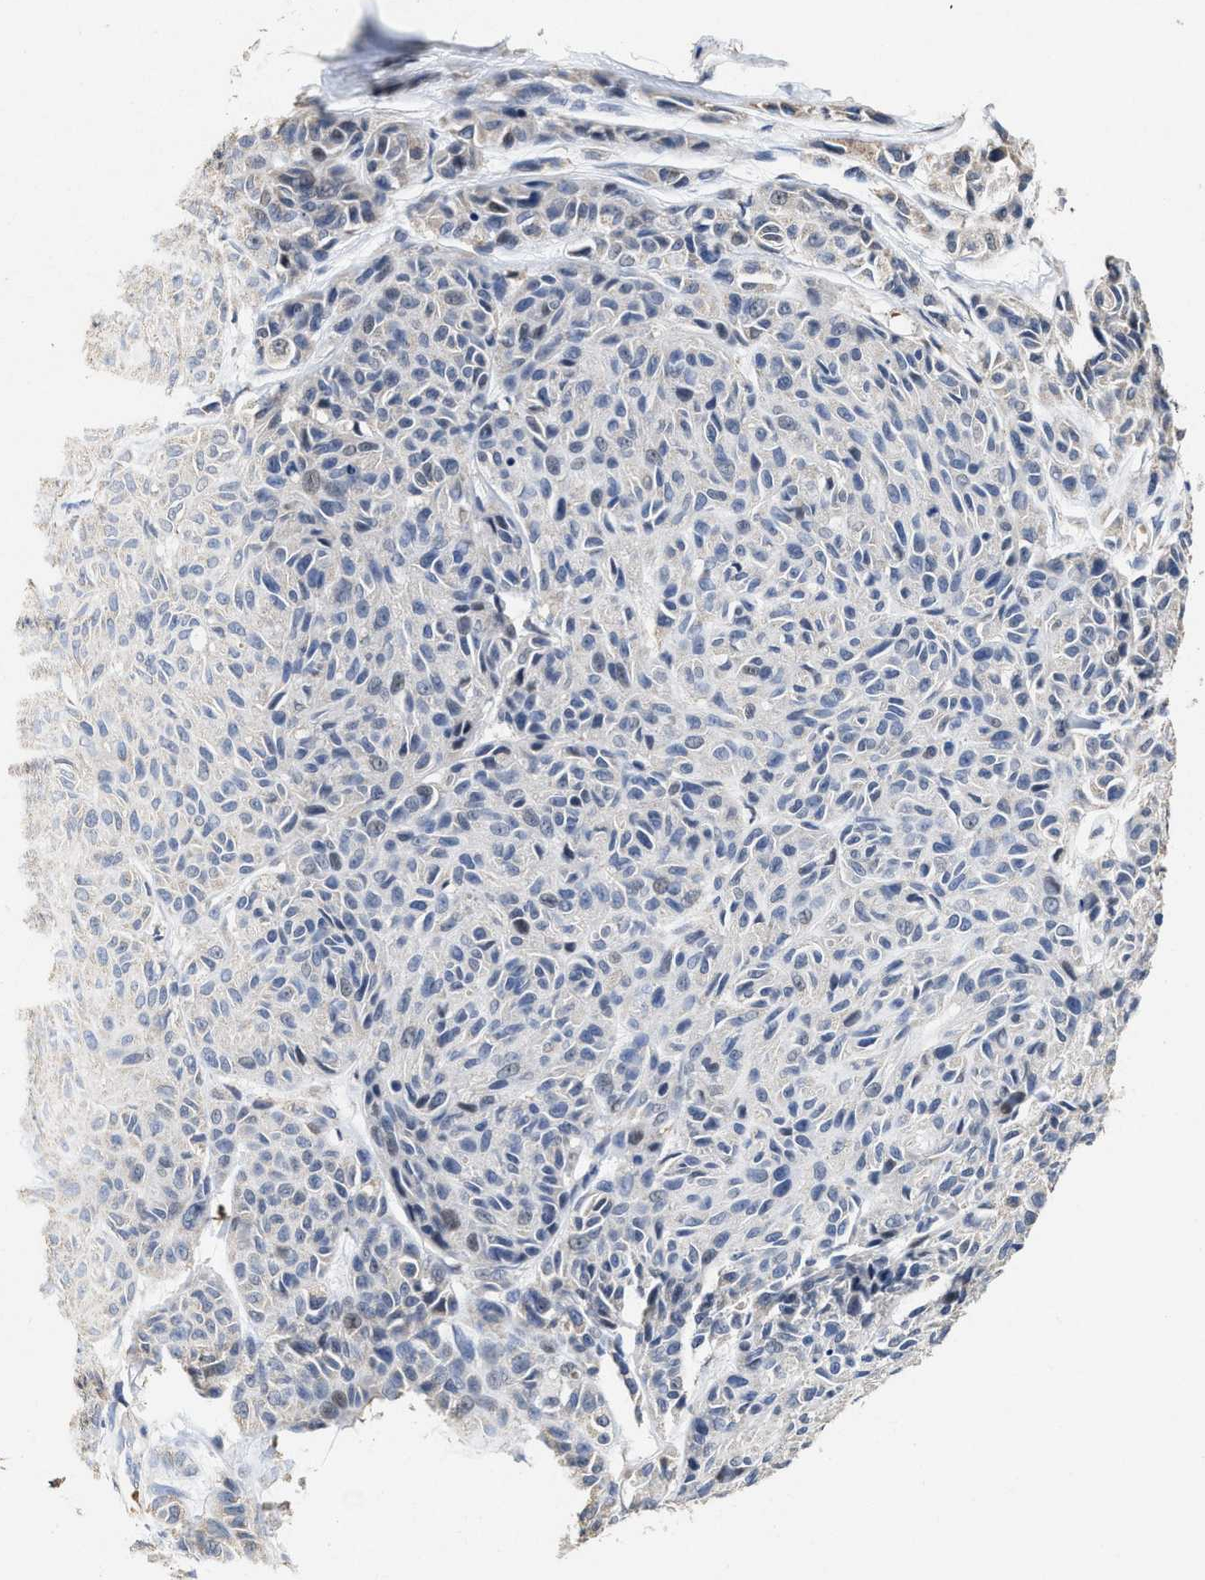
{"staining": {"intensity": "negative", "quantity": "none", "location": "none"}, "tissue": "melanoma", "cell_type": "Tumor cells", "image_type": "cancer", "snomed": [{"axis": "morphology", "description": "Malignant melanoma, NOS"}, {"axis": "topography", "description": "Skin"}], "caption": "Protein analysis of malignant melanoma demonstrates no significant staining in tumor cells.", "gene": "ZFAT", "patient": {"sex": "male", "age": 62}}